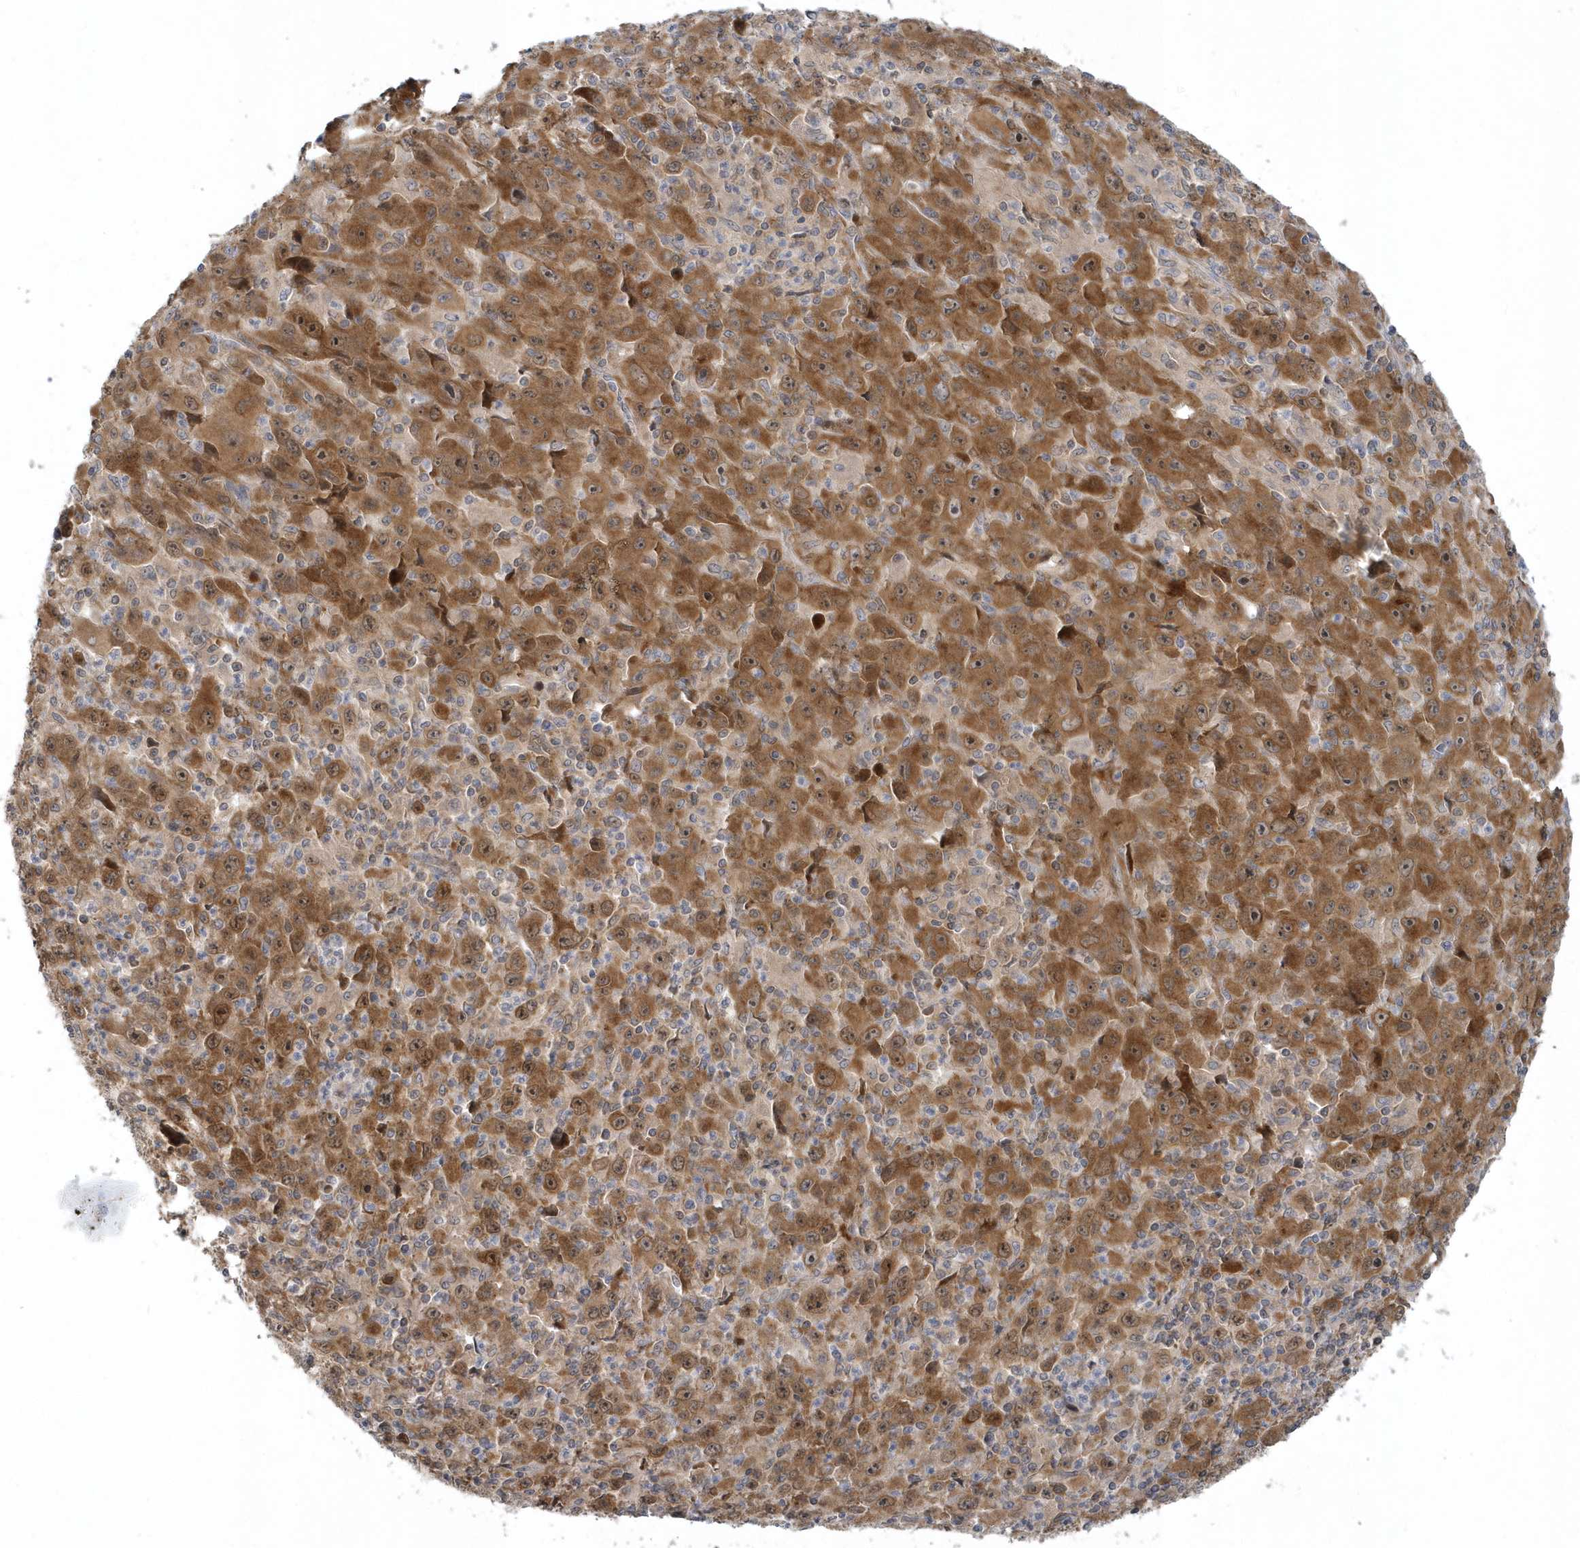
{"staining": {"intensity": "moderate", "quantity": ">75%", "location": "cytoplasmic/membranous"}, "tissue": "melanoma", "cell_type": "Tumor cells", "image_type": "cancer", "snomed": [{"axis": "morphology", "description": "Malignant melanoma, Metastatic site"}, {"axis": "topography", "description": "Skin"}], "caption": "Human melanoma stained for a protein (brown) exhibits moderate cytoplasmic/membranous positive expression in about >75% of tumor cells.", "gene": "THG1L", "patient": {"sex": "female", "age": 56}}